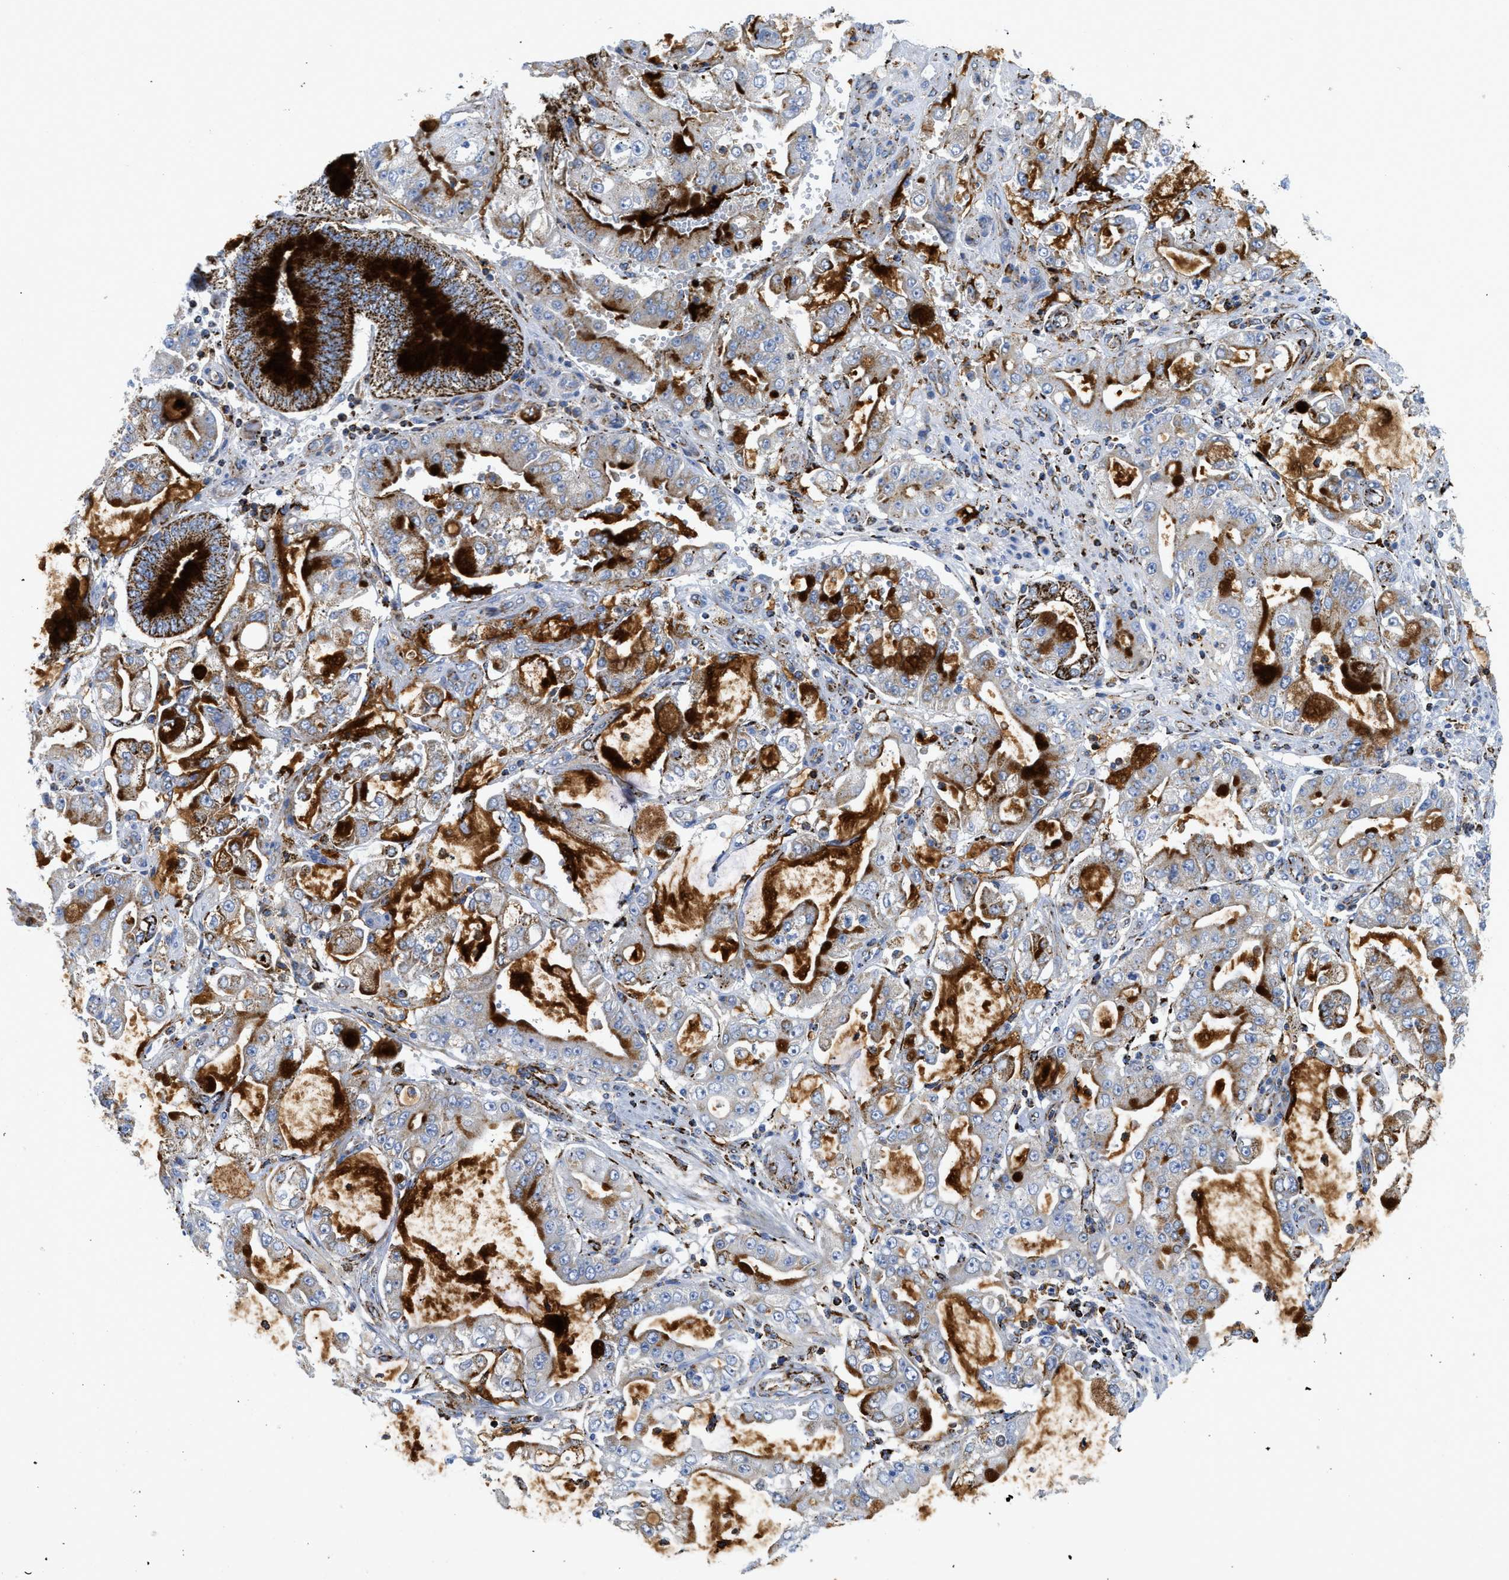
{"staining": {"intensity": "strong", "quantity": "<25%", "location": "cytoplasmic/membranous"}, "tissue": "stomach cancer", "cell_type": "Tumor cells", "image_type": "cancer", "snomed": [{"axis": "morphology", "description": "Adenocarcinoma, NOS"}, {"axis": "topography", "description": "Stomach"}], "caption": "Stomach adenocarcinoma stained with a brown dye shows strong cytoplasmic/membranous positive positivity in approximately <25% of tumor cells.", "gene": "SQOR", "patient": {"sex": "male", "age": 76}}